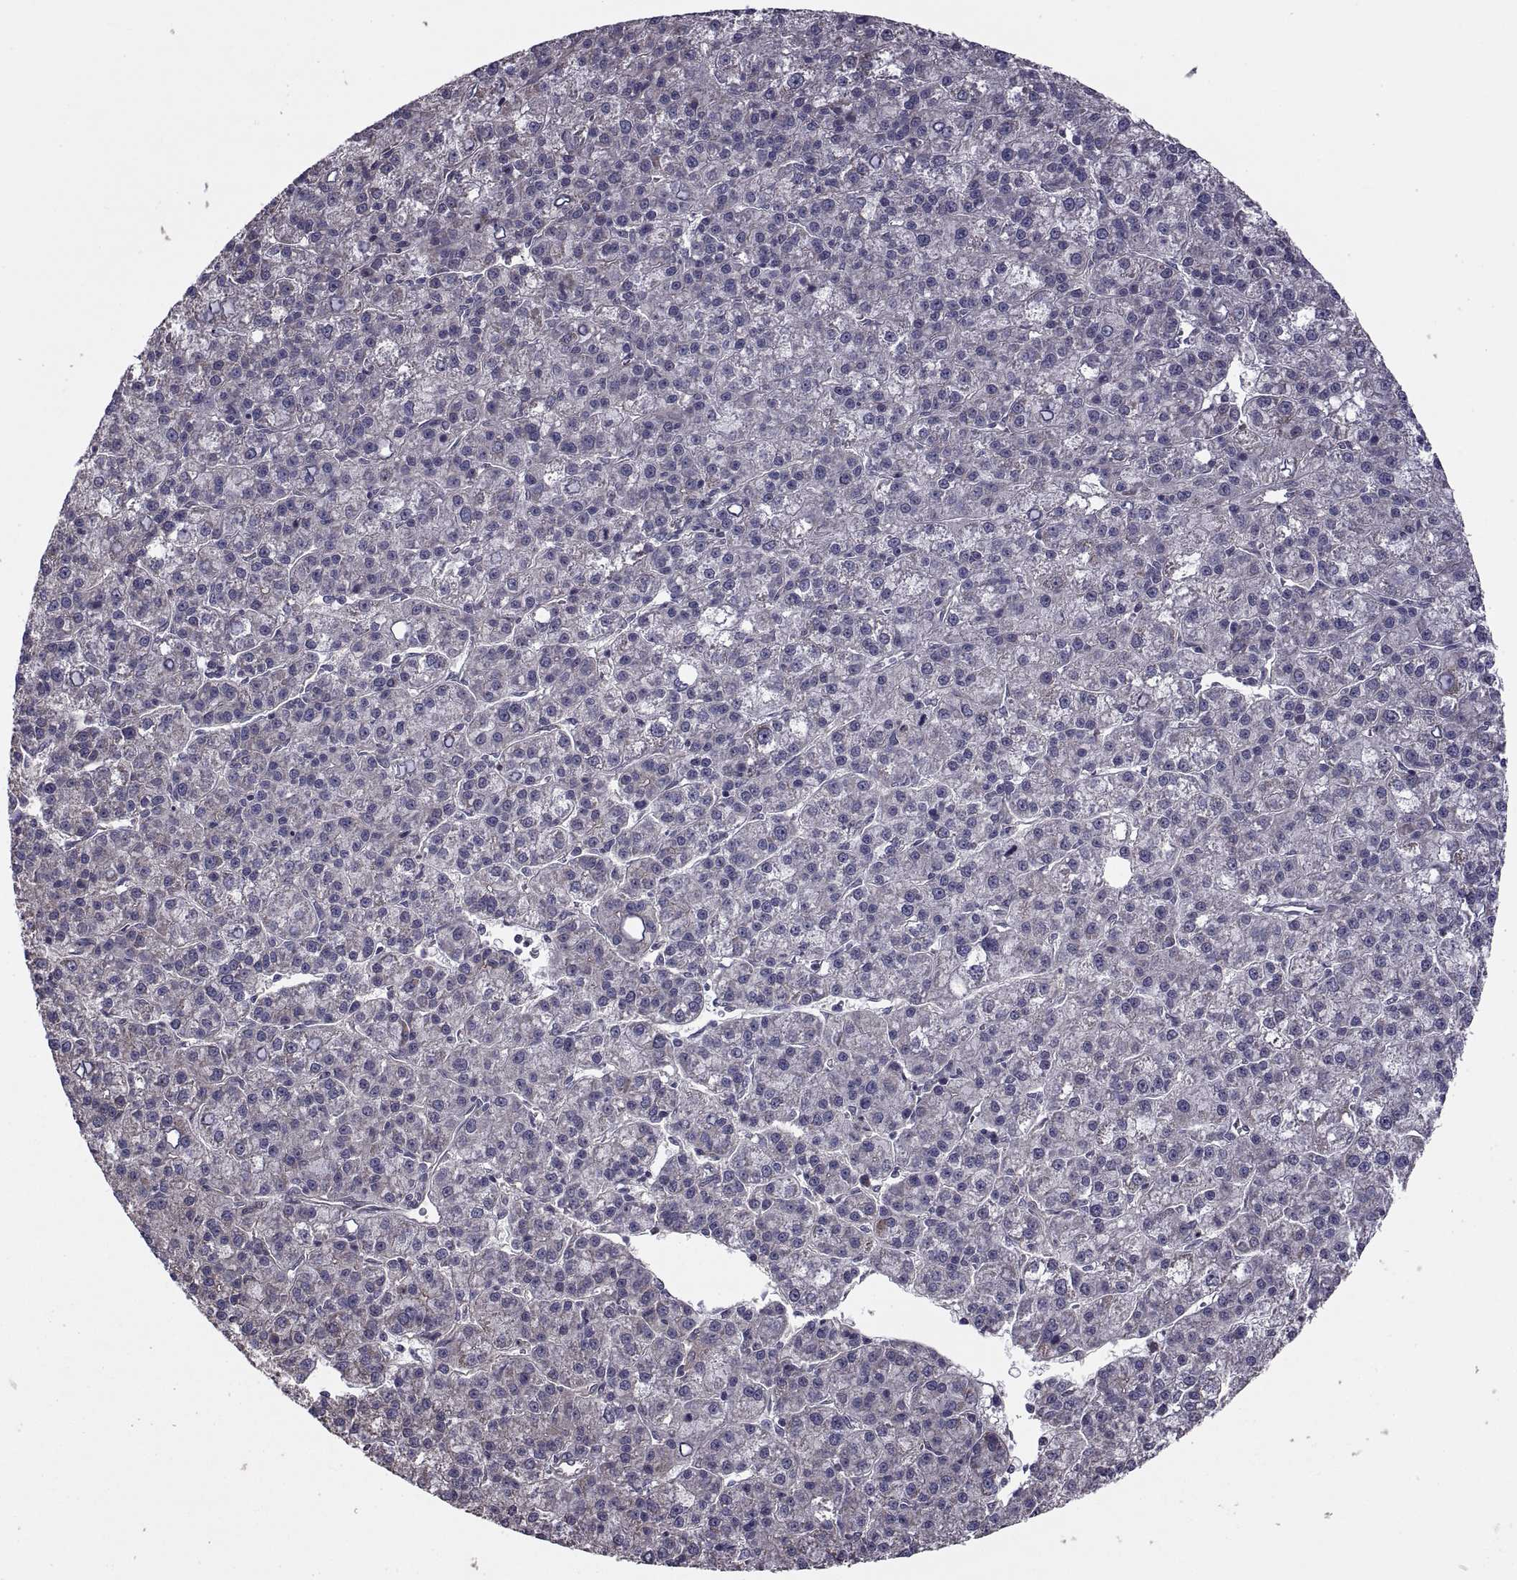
{"staining": {"intensity": "negative", "quantity": "none", "location": "none"}, "tissue": "liver cancer", "cell_type": "Tumor cells", "image_type": "cancer", "snomed": [{"axis": "morphology", "description": "Carcinoma, Hepatocellular, NOS"}, {"axis": "topography", "description": "Liver"}], "caption": "High magnification brightfield microscopy of liver hepatocellular carcinoma stained with DAB (brown) and counterstained with hematoxylin (blue): tumor cells show no significant positivity.", "gene": "PMM2", "patient": {"sex": "female", "age": 60}}